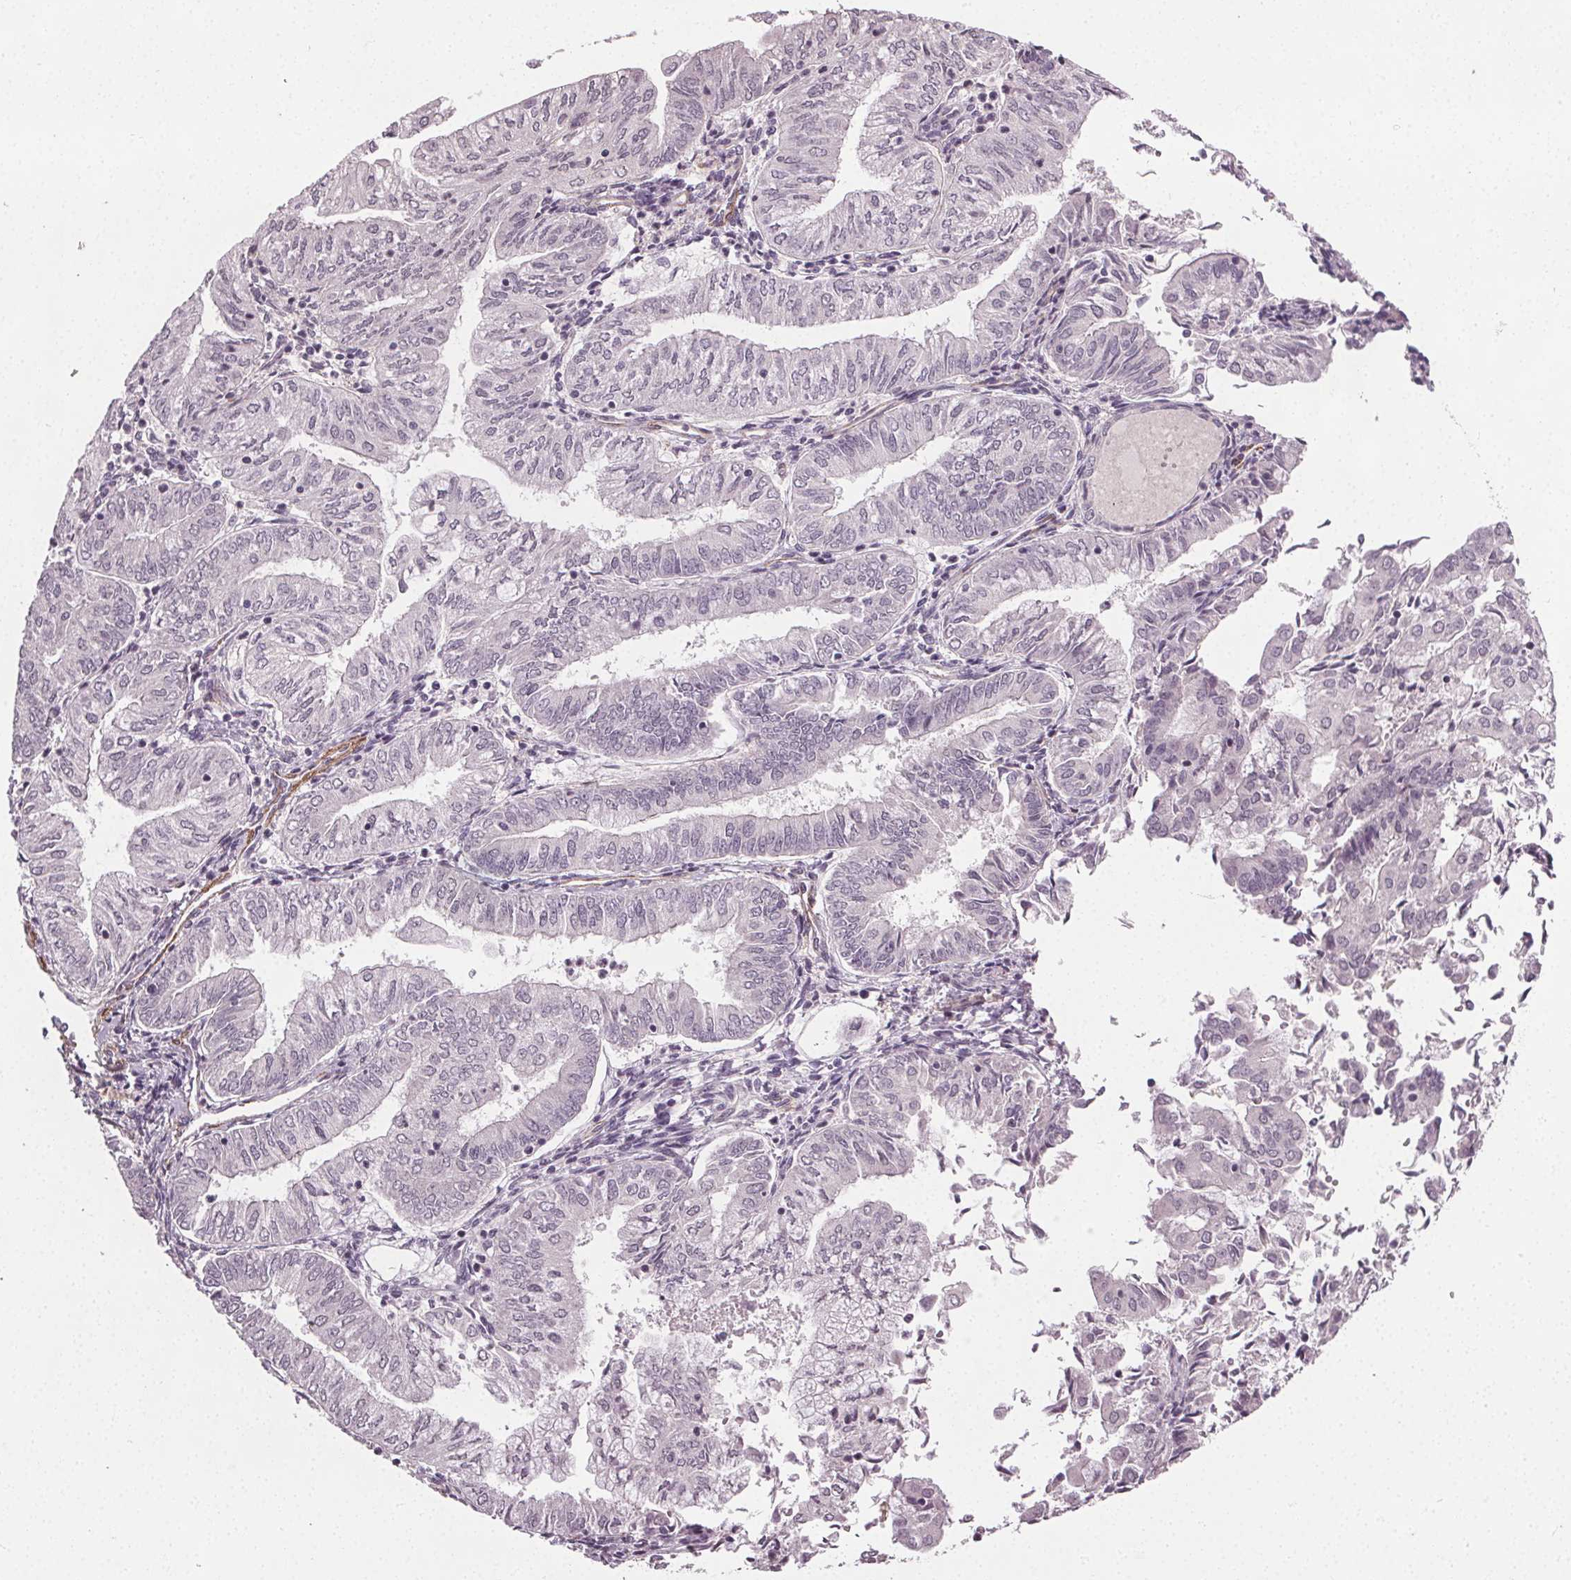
{"staining": {"intensity": "negative", "quantity": "none", "location": "none"}, "tissue": "endometrial cancer", "cell_type": "Tumor cells", "image_type": "cancer", "snomed": [{"axis": "morphology", "description": "Adenocarcinoma, NOS"}, {"axis": "topography", "description": "Endometrium"}], "caption": "High power microscopy micrograph of an immunohistochemistry image of adenocarcinoma (endometrial), revealing no significant expression in tumor cells.", "gene": "PKP1", "patient": {"sex": "female", "age": 55}}